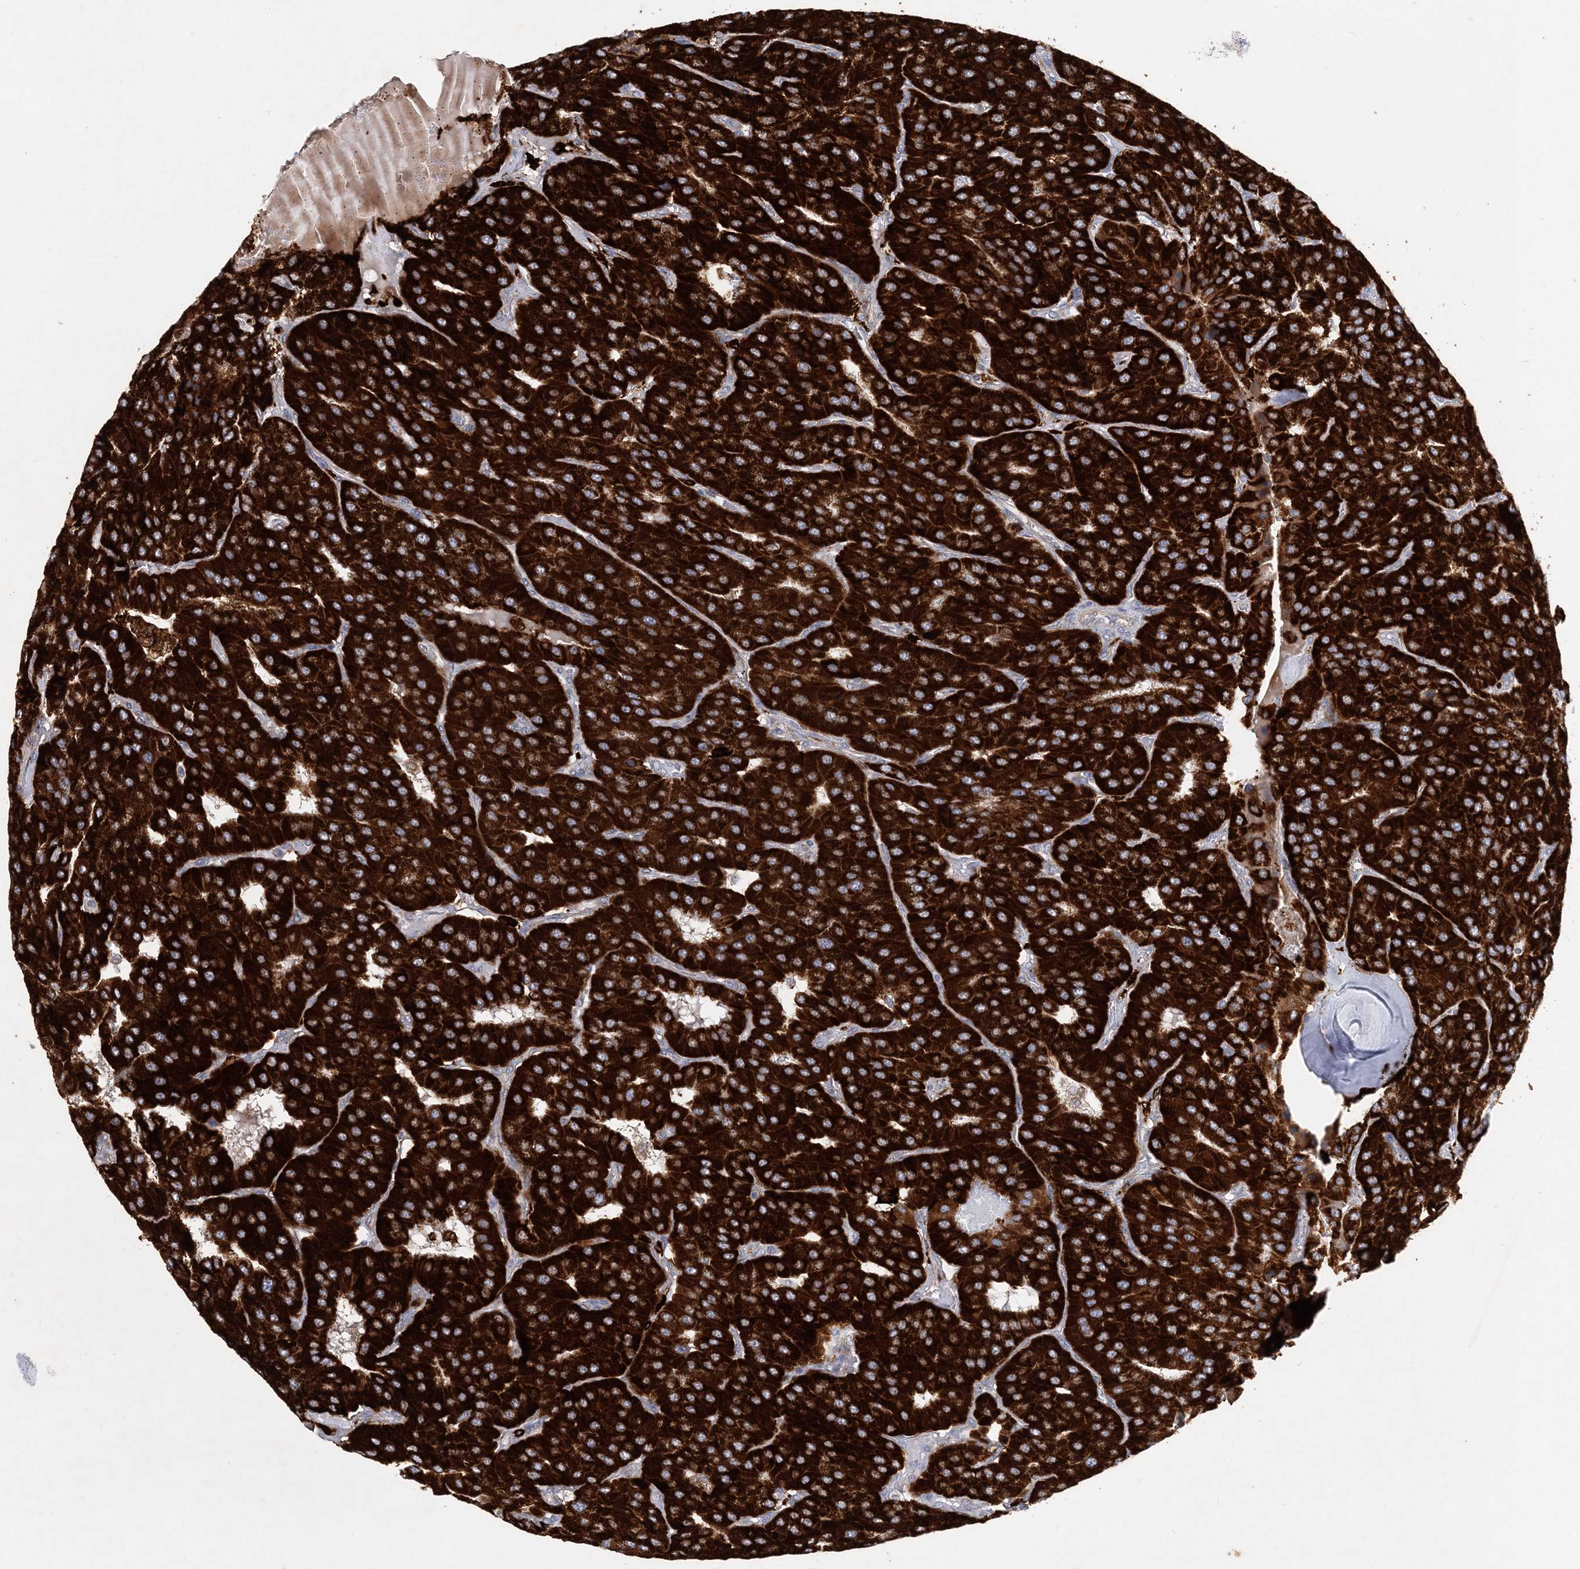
{"staining": {"intensity": "strong", "quantity": ">75%", "location": "cytoplasmic/membranous"}, "tissue": "parathyroid gland", "cell_type": "Glandular cells", "image_type": "normal", "snomed": [{"axis": "morphology", "description": "Normal tissue, NOS"}, {"axis": "morphology", "description": "Adenoma, NOS"}, {"axis": "topography", "description": "Parathyroid gland"}], "caption": "Normal parathyroid gland demonstrates strong cytoplasmic/membranous staining in about >75% of glandular cells, visualized by immunohistochemistry. The staining was performed using DAB, with brown indicating positive protein expression. Nuclei are stained blue with hematoxylin.", "gene": "FEZ2", "patient": {"sex": "female", "age": 86}}